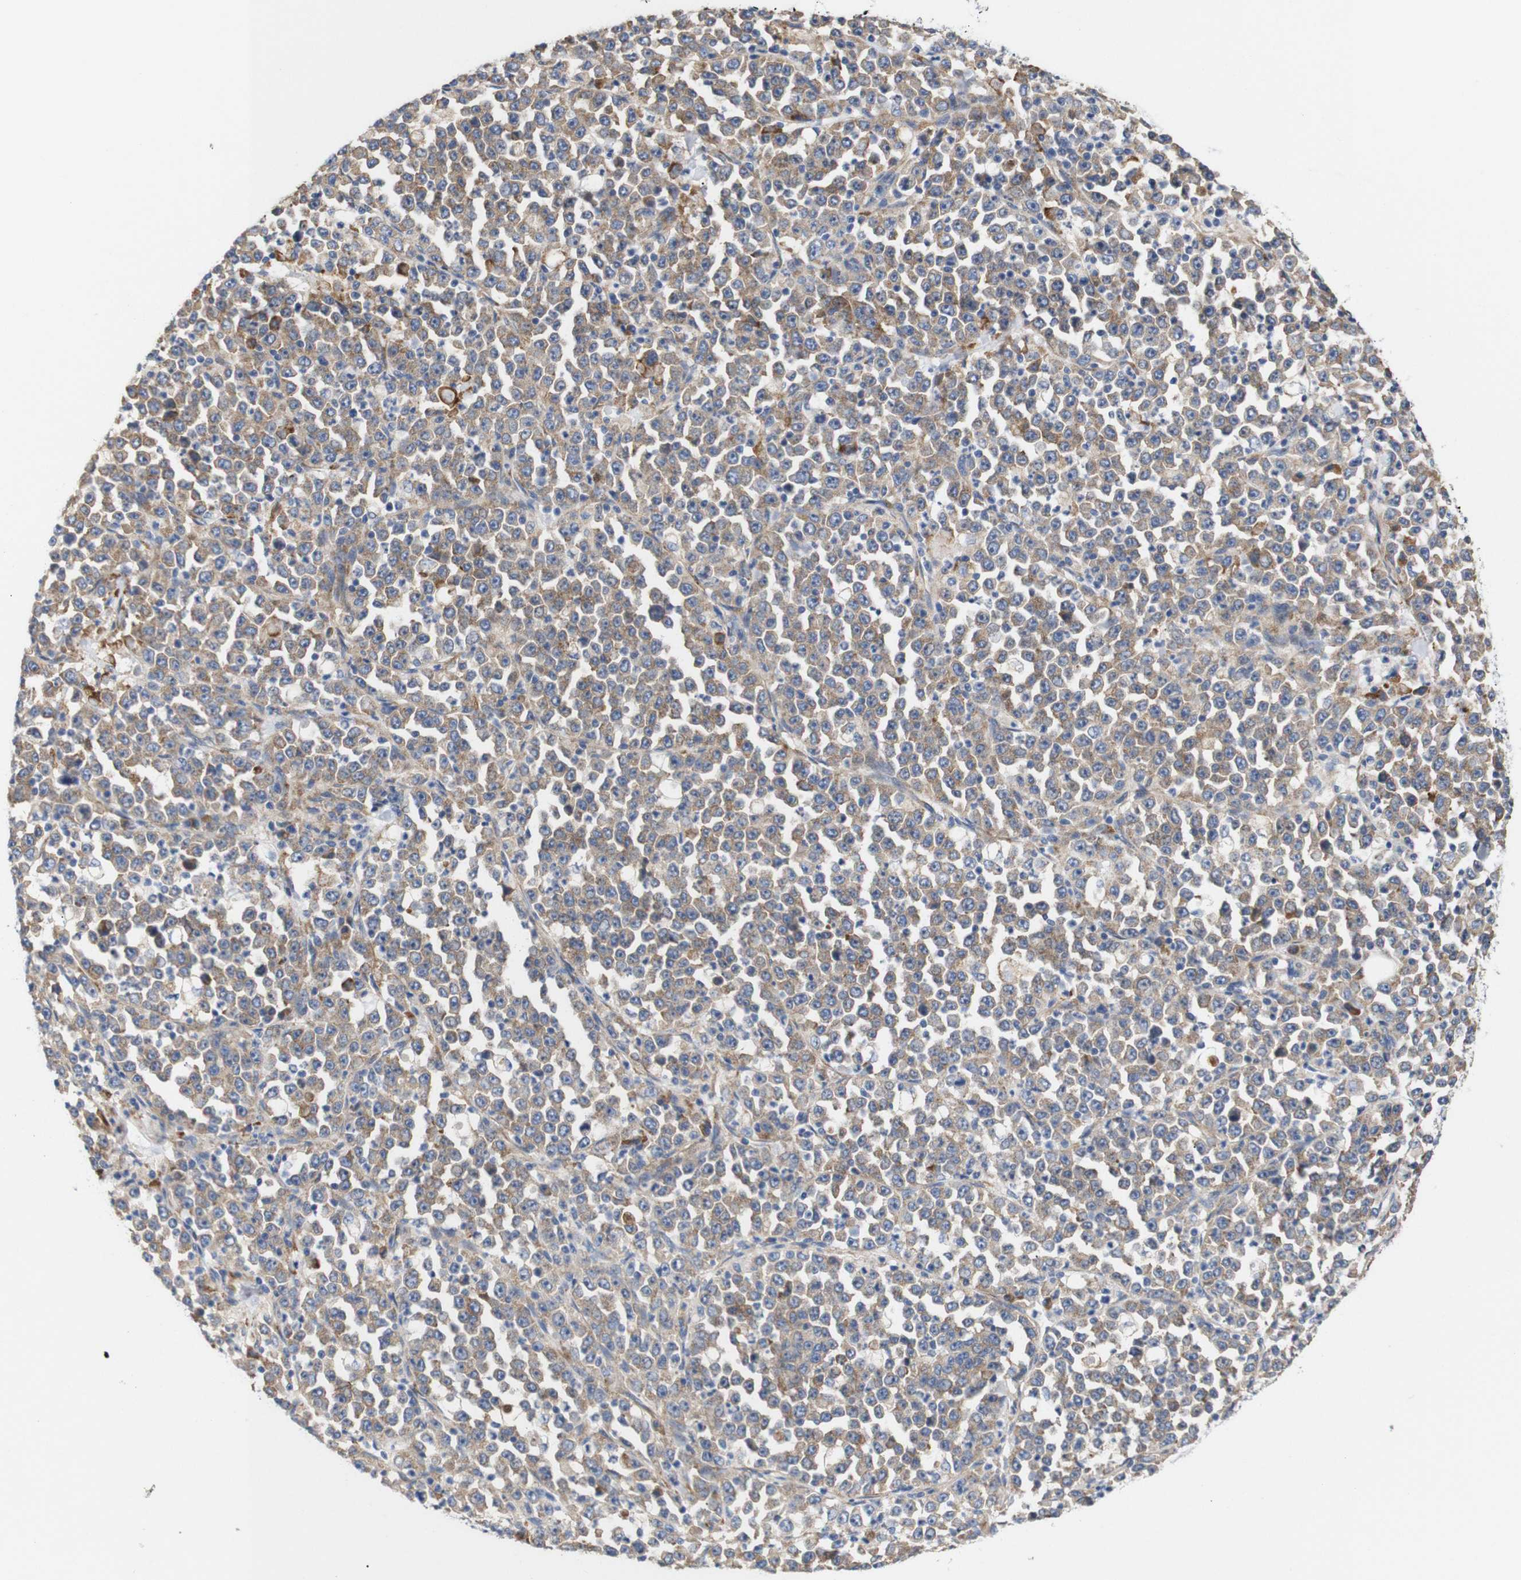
{"staining": {"intensity": "moderate", "quantity": "25%-75%", "location": "cytoplasmic/membranous"}, "tissue": "stomach cancer", "cell_type": "Tumor cells", "image_type": "cancer", "snomed": [{"axis": "morphology", "description": "Normal tissue, NOS"}, {"axis": "morphology", "description": "Adenocarcinoma, NOS"}, {"axis": "topography", "description": "Stomach, upper"}, {"axis": "topography", "description": "Stomach"}], "caption": "Tumor cells show medium levels of moderate cytoplasmic/membranous staining in approximately 25%-75% of cells in human stomach cancer (adenocarcinoma).", "gene": "TRIM5", "patient": {"sex": "male", "age": 59}}